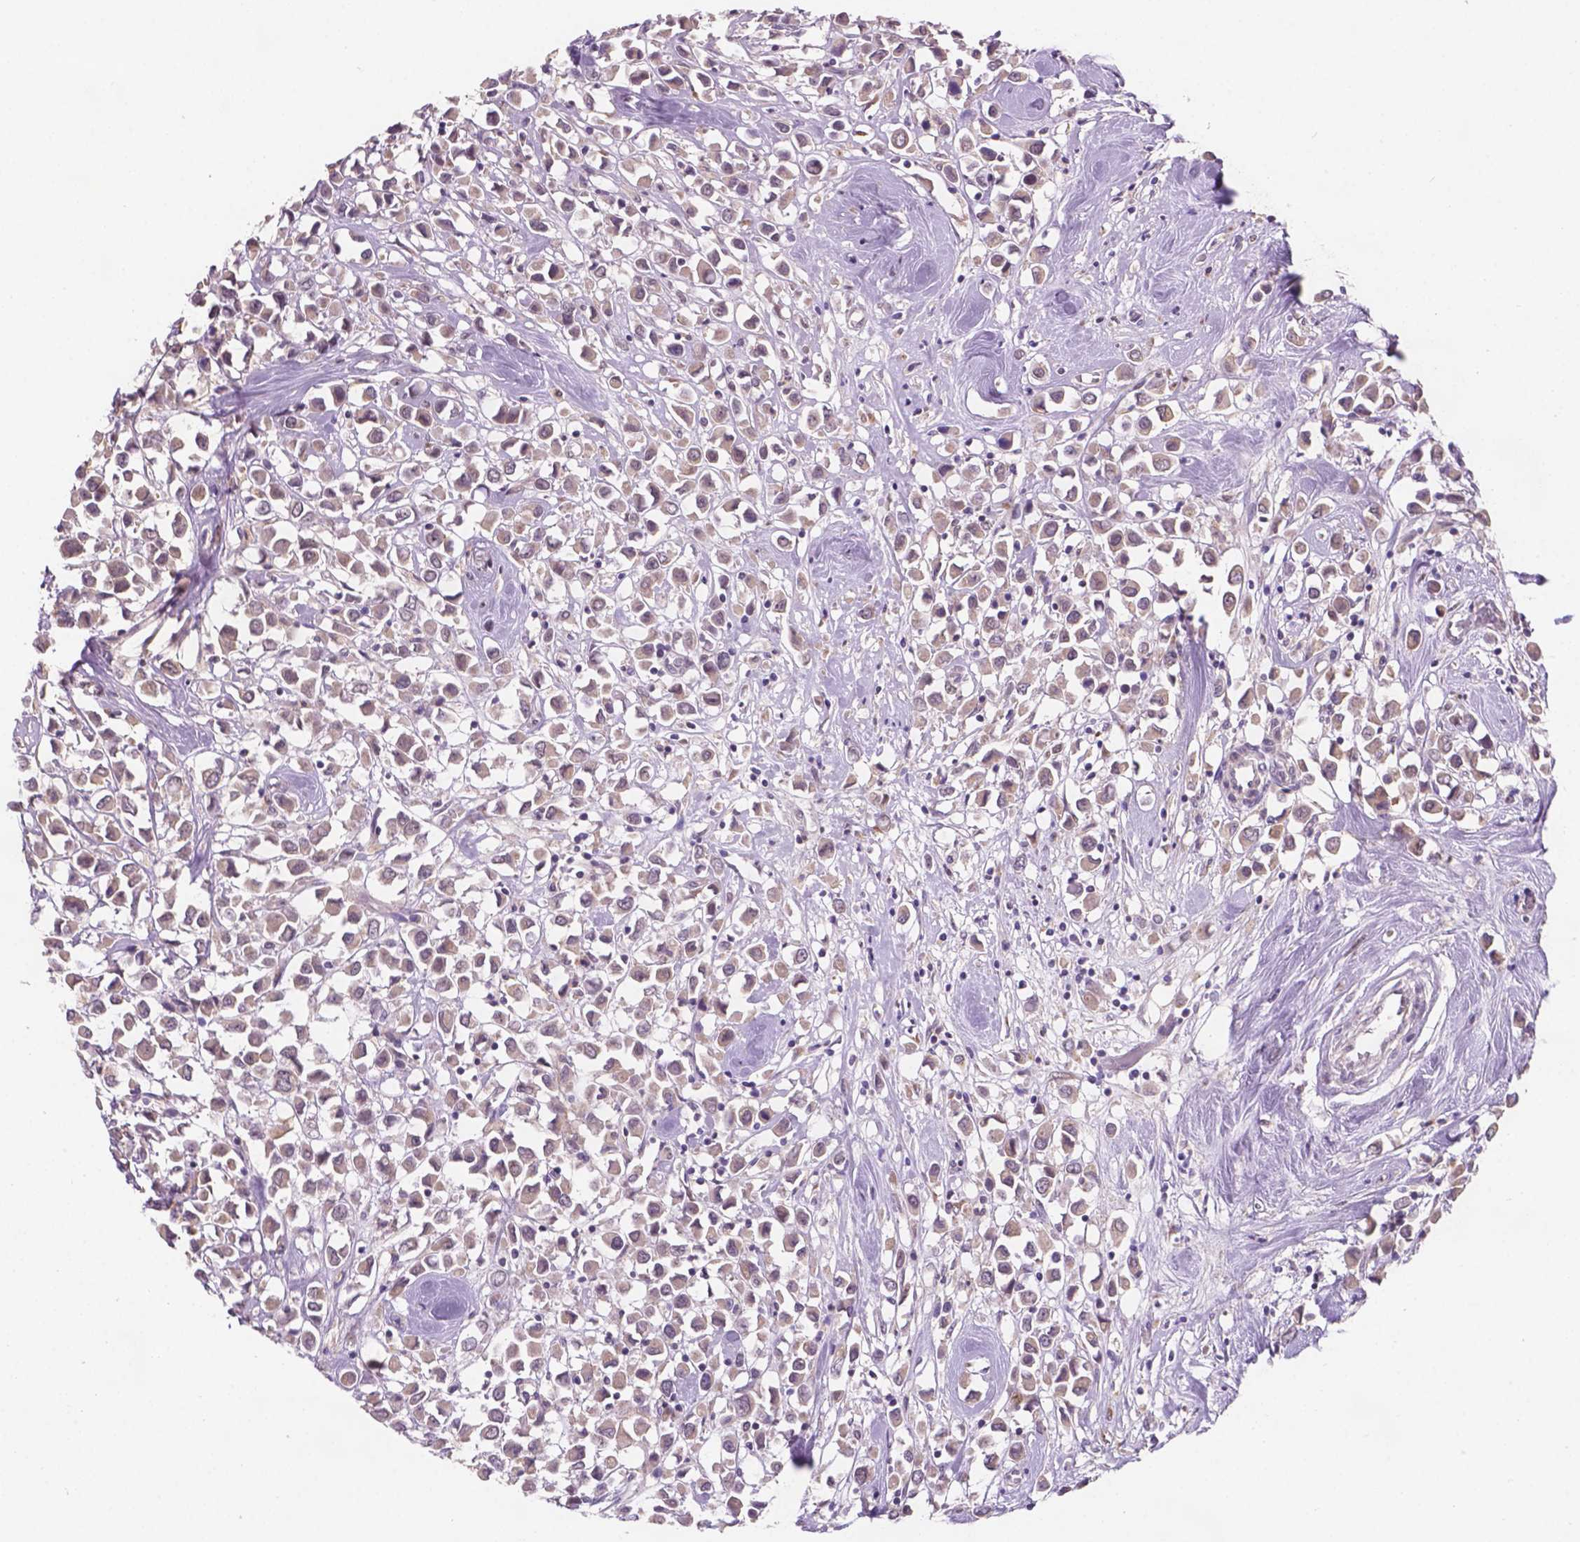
{"staining": {"intensity": "negative", "quantity": "none", "location": "none"}, "tissue": "breast cancer", "cell_type": "Tumor cells", "image_type": "cancer", "snomed": [{"axis": "morphology", "description": "Duct carcinoma"}, {"axis": "topography", "description": "Breast"}], "caption": "Tumor cells are negative for protein expression in human breast cancer (intraductal carcinoma).", "gene": "GXYLT2", "patient": {"sex": "female", "age": 61}}